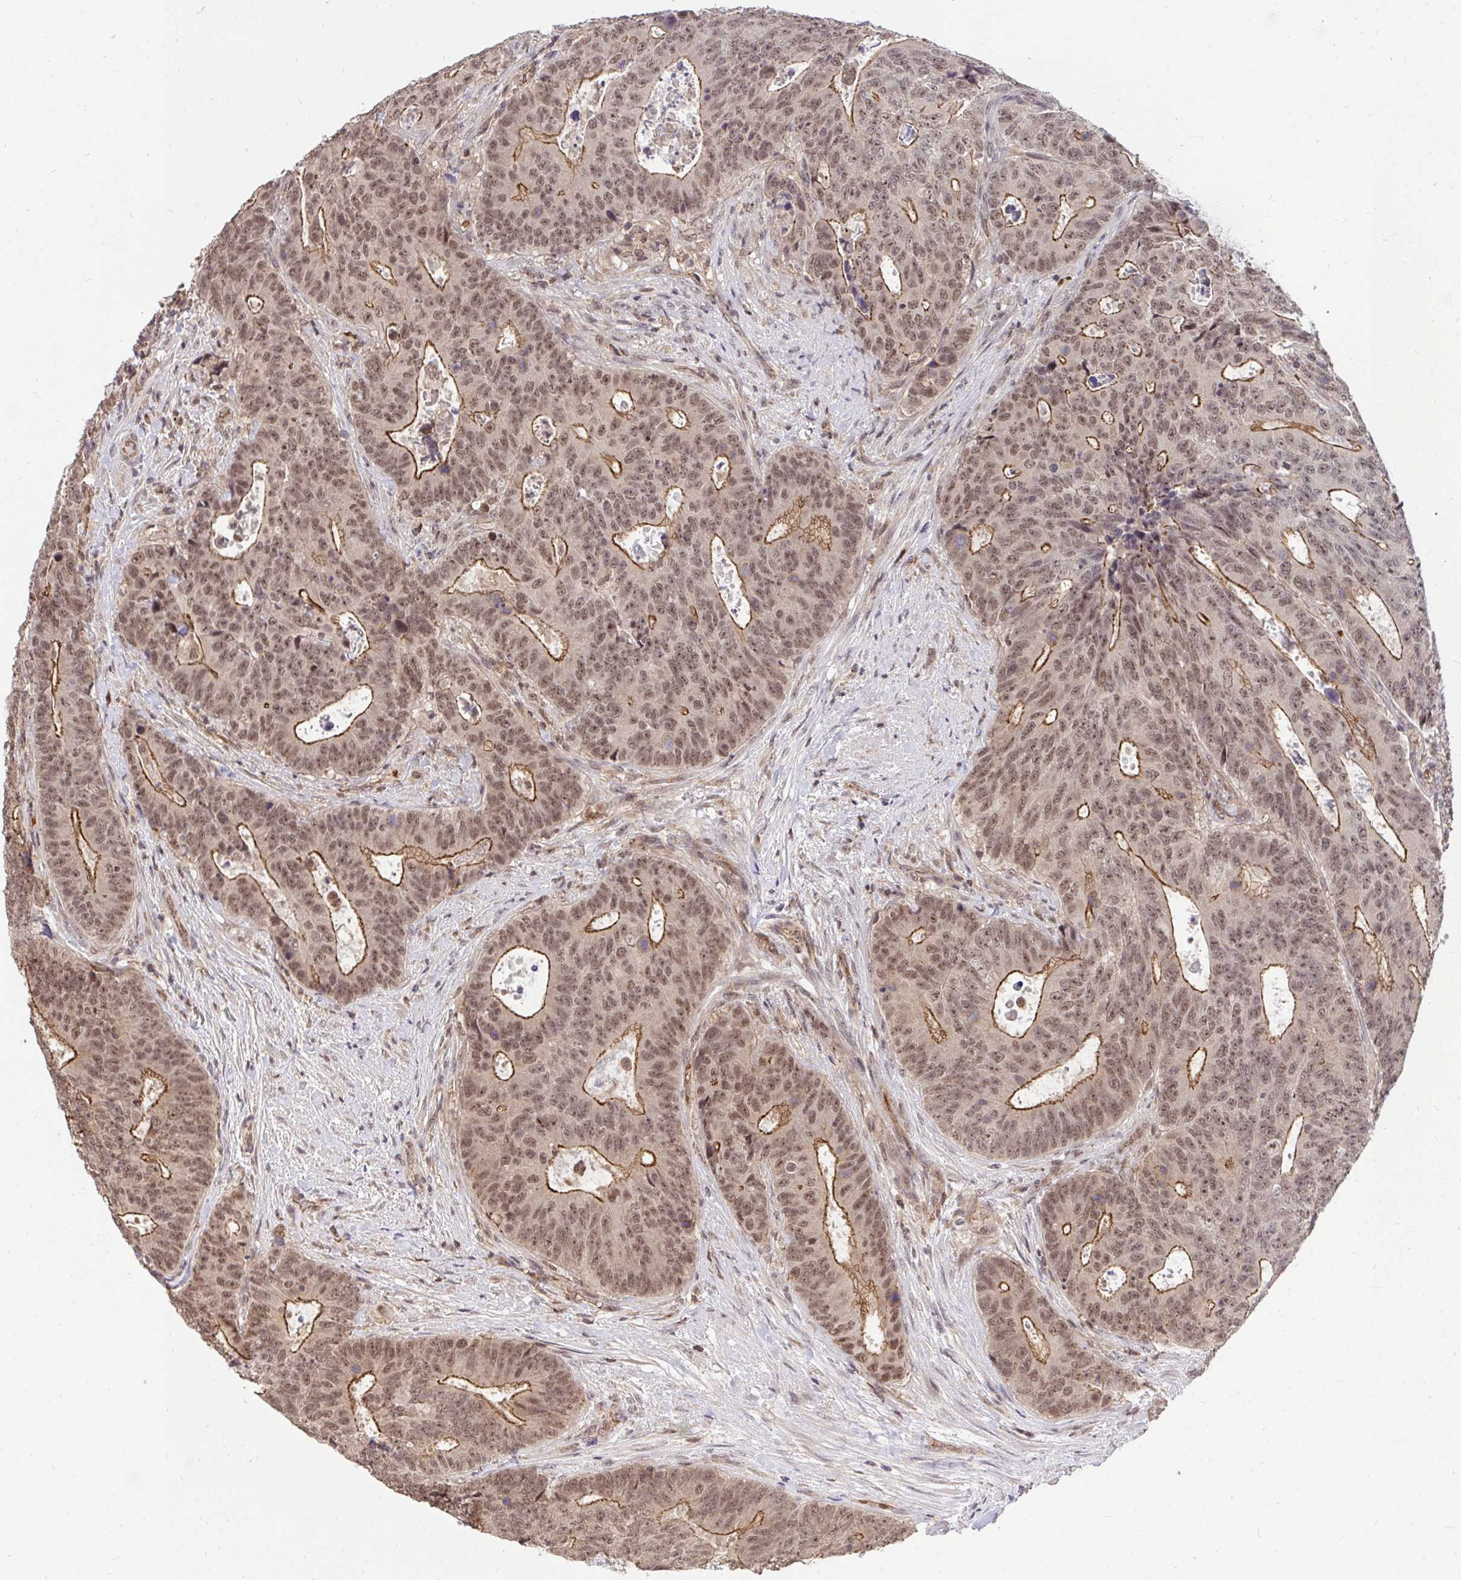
{"staining": {"intensity": "moderate", "quantity": ">75%", "location": "cytoplasmic/membranous,nuclear"}, "tissue": "colorectal cancer", "cell_type": "Tumor cells", "image_type": "cancer", "snomed": [{"axis": "morphology", "description": "Adenocarcinoma, NOS"}, {"axis": "topography", "description": "Colon"}], "caption": "Colorectal cancer (adenocarcinoma) stained for a protein (brown) exhibits moderate cytoplasmic/membranous and nuclear positive positivity in approximately >75% of tumor cells.", "gene": "PPP1CA", "patient": {"sex": "female", "age": 48}}